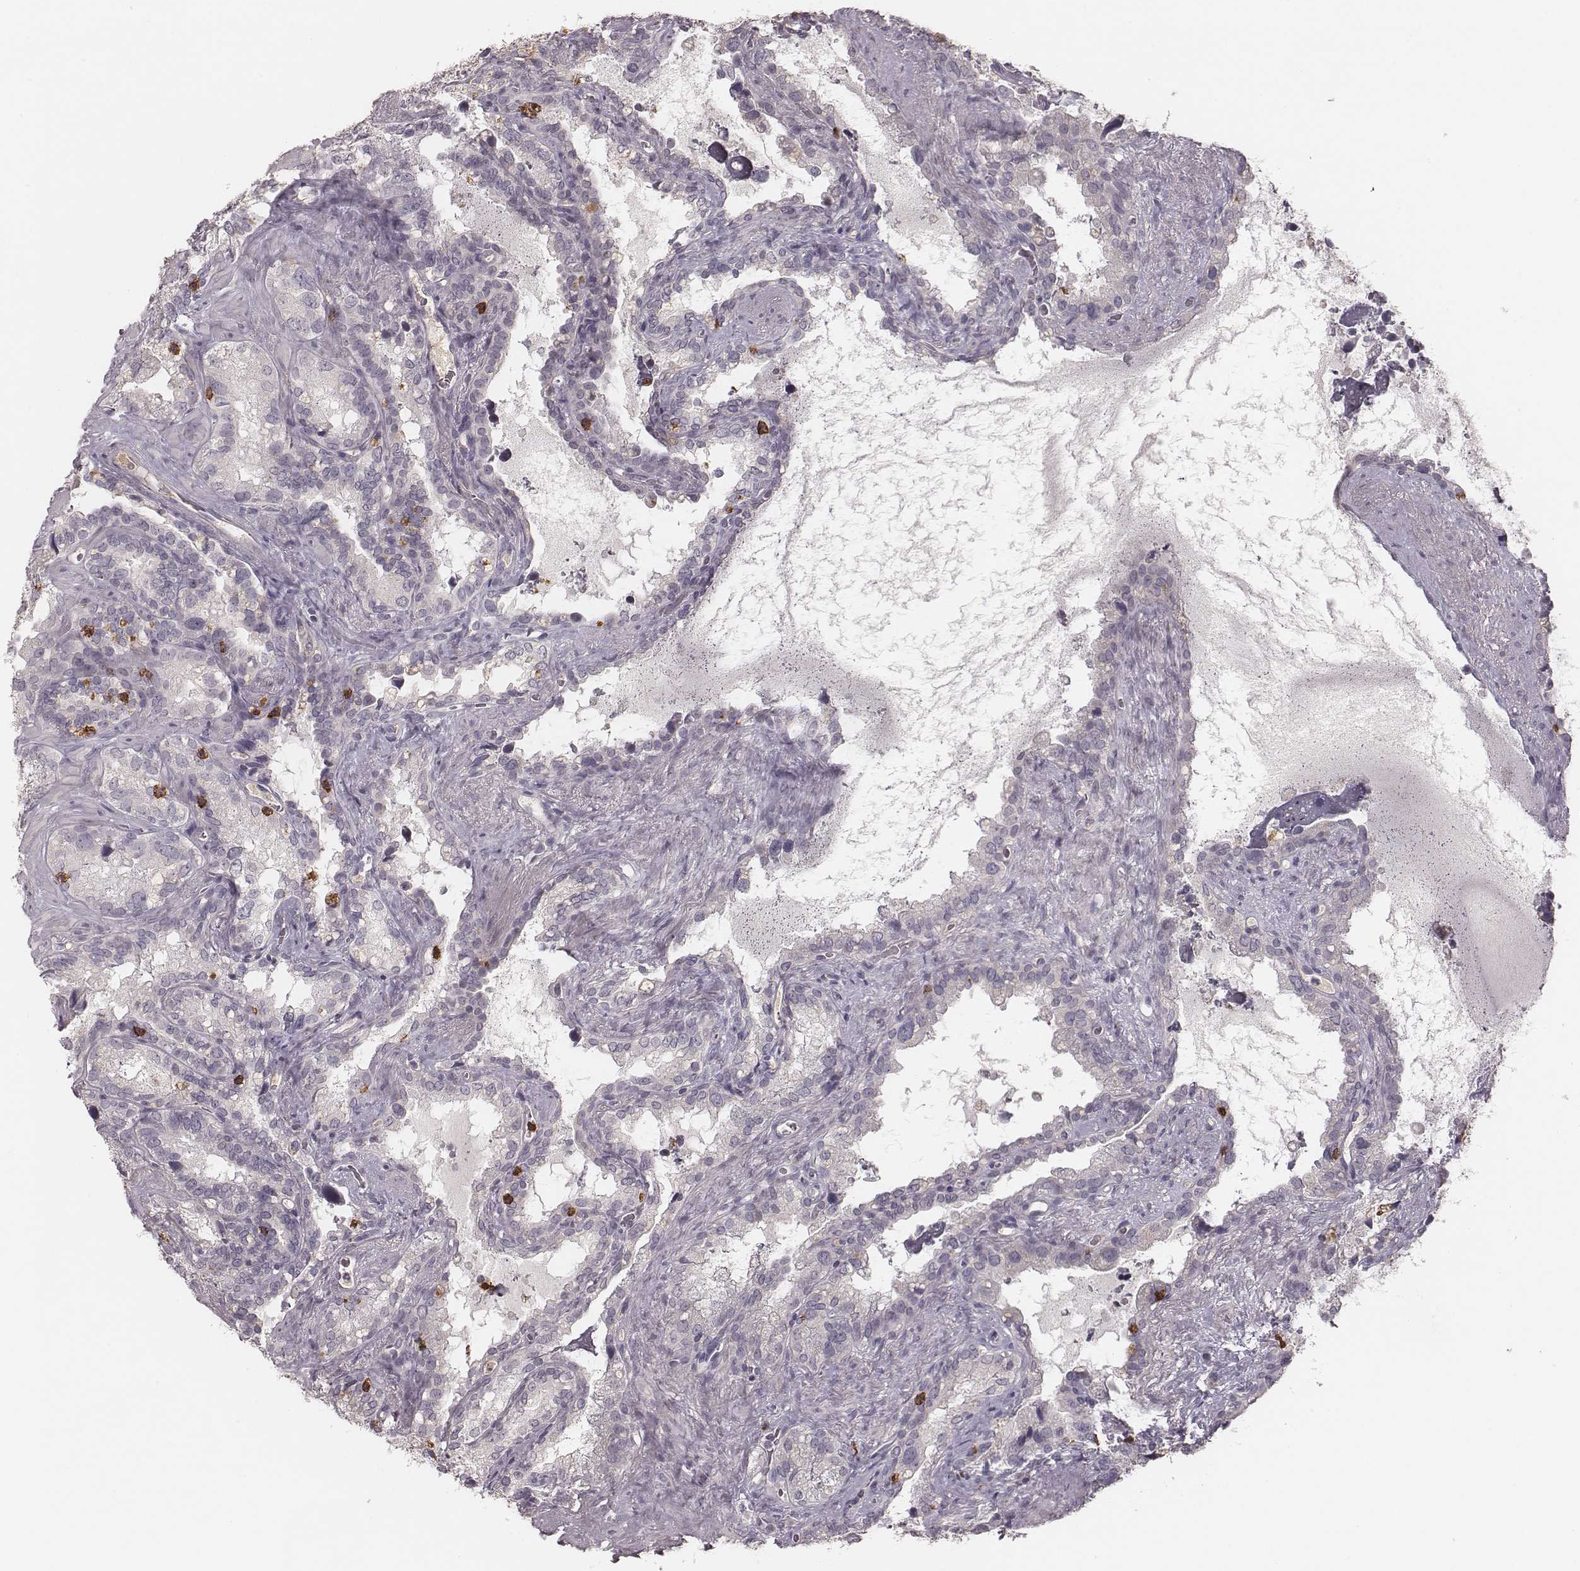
{"staining": {"intensity": "negative", "quantity": "none", "location": "none"}, "tissue": "seminal vesicle", "cell_type": "Glandular cells", "image_type": "normal", "snomed": [{"axis": "morphology", "description": "Normal tissue, NOS"}, {"axis": "topography", "description": "Seminal veicle"}], "caption": "This is a histopathology image of IHC staining of unremarkable seminal vesicle, which shows no staining in glandular cells. (DAB immunohistochemistry, high magnification).", "gene": "CD8A", "patient": {"sex": "male", "age": 71}}